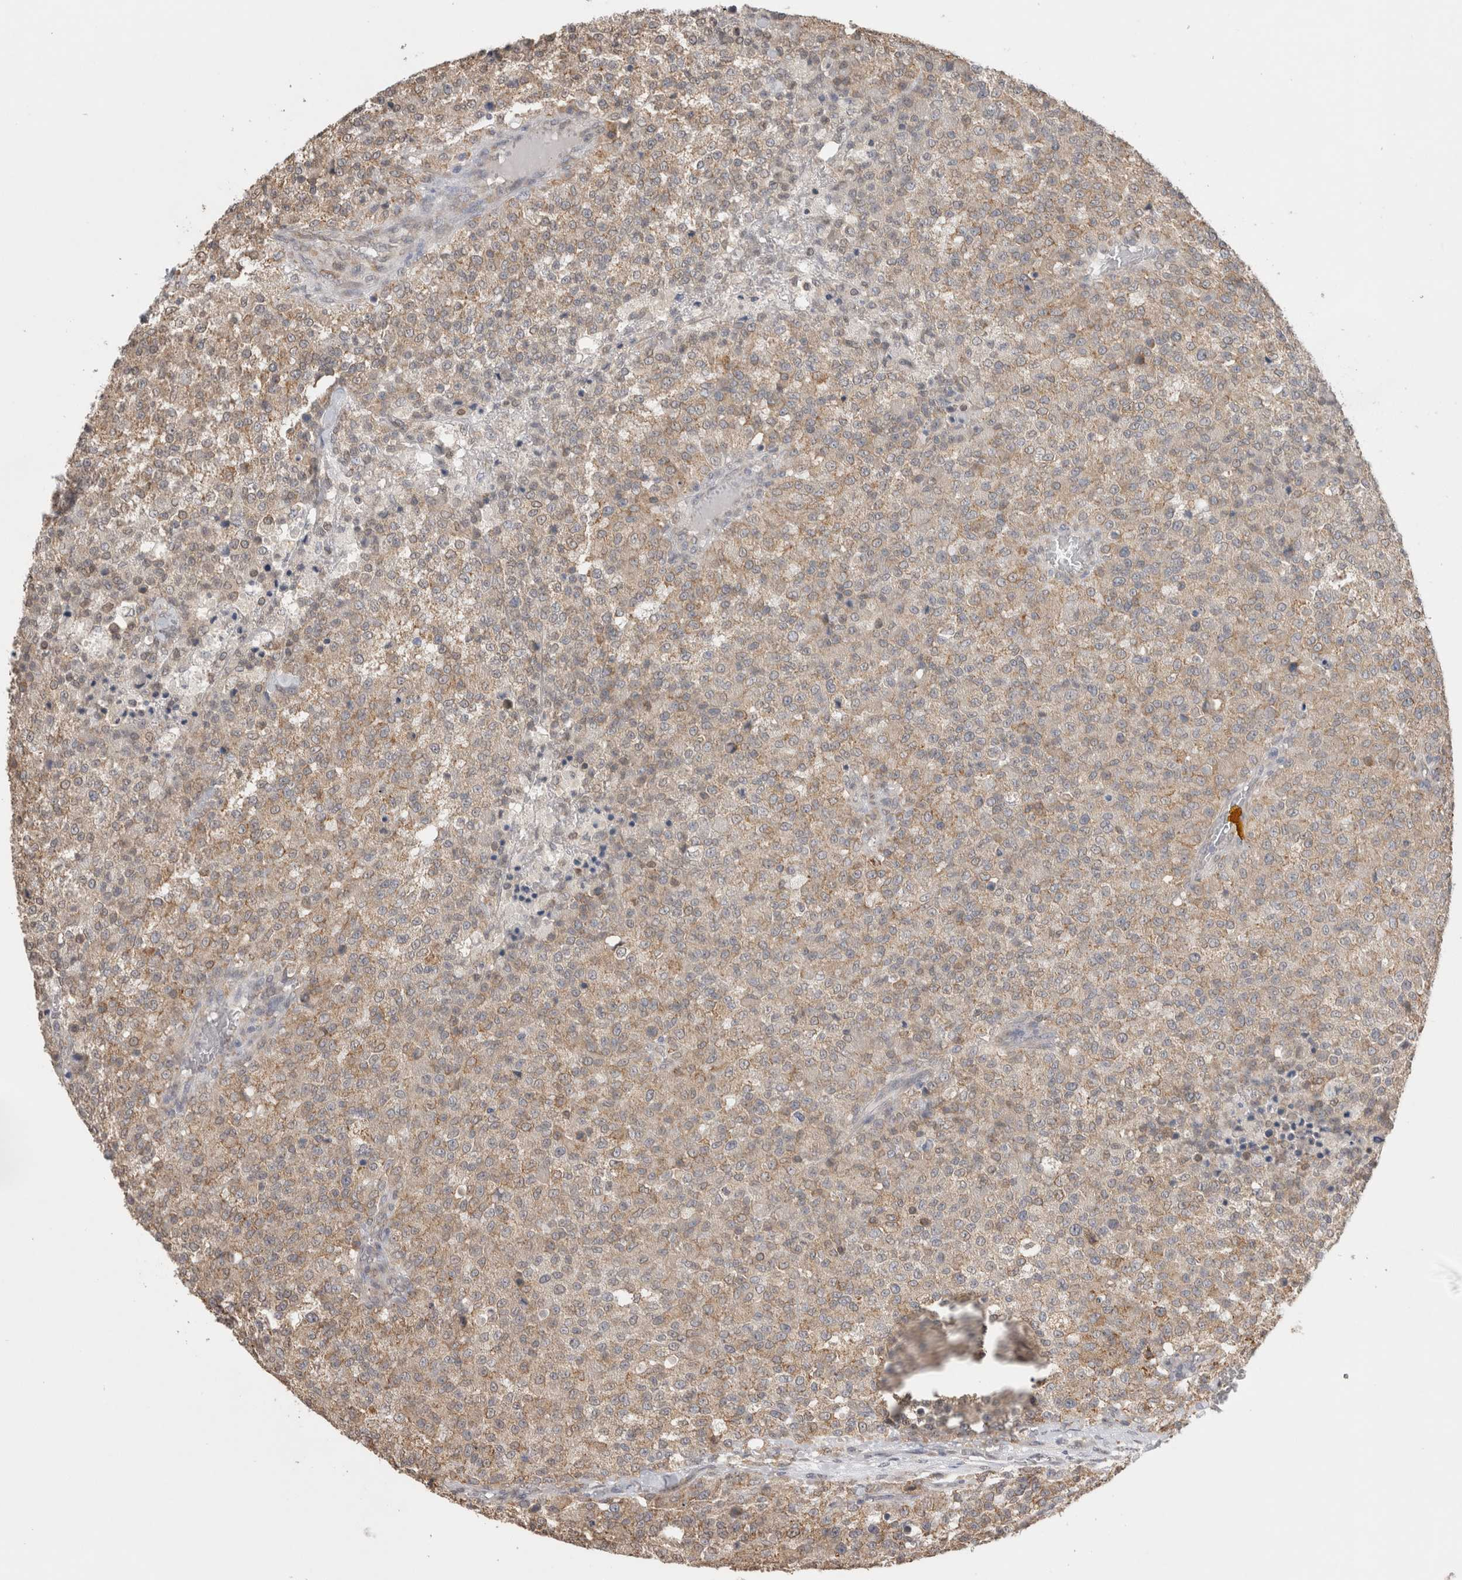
{"staining": {"intensity": "weak", "quantity": ">75%", "location": "cytoplasmic/membranous"}, "tissue": "testis cancer", "cell_type": "Tumor cells", "image_type": "cancer", "snomed": [{"axis": "morphology", "description": "Seminoma, NOS"}, {"axis": "topography", "description": "Testis"}], "caption": "A high-resolution micrograph shows IHC staining of testis cancer (seminoma), which exhibits weak cytoplasmic/membranous staining in about >75% of tumor cells.", "gene": "NOMO1", "patient": {"sex": "male", "age": 59}}